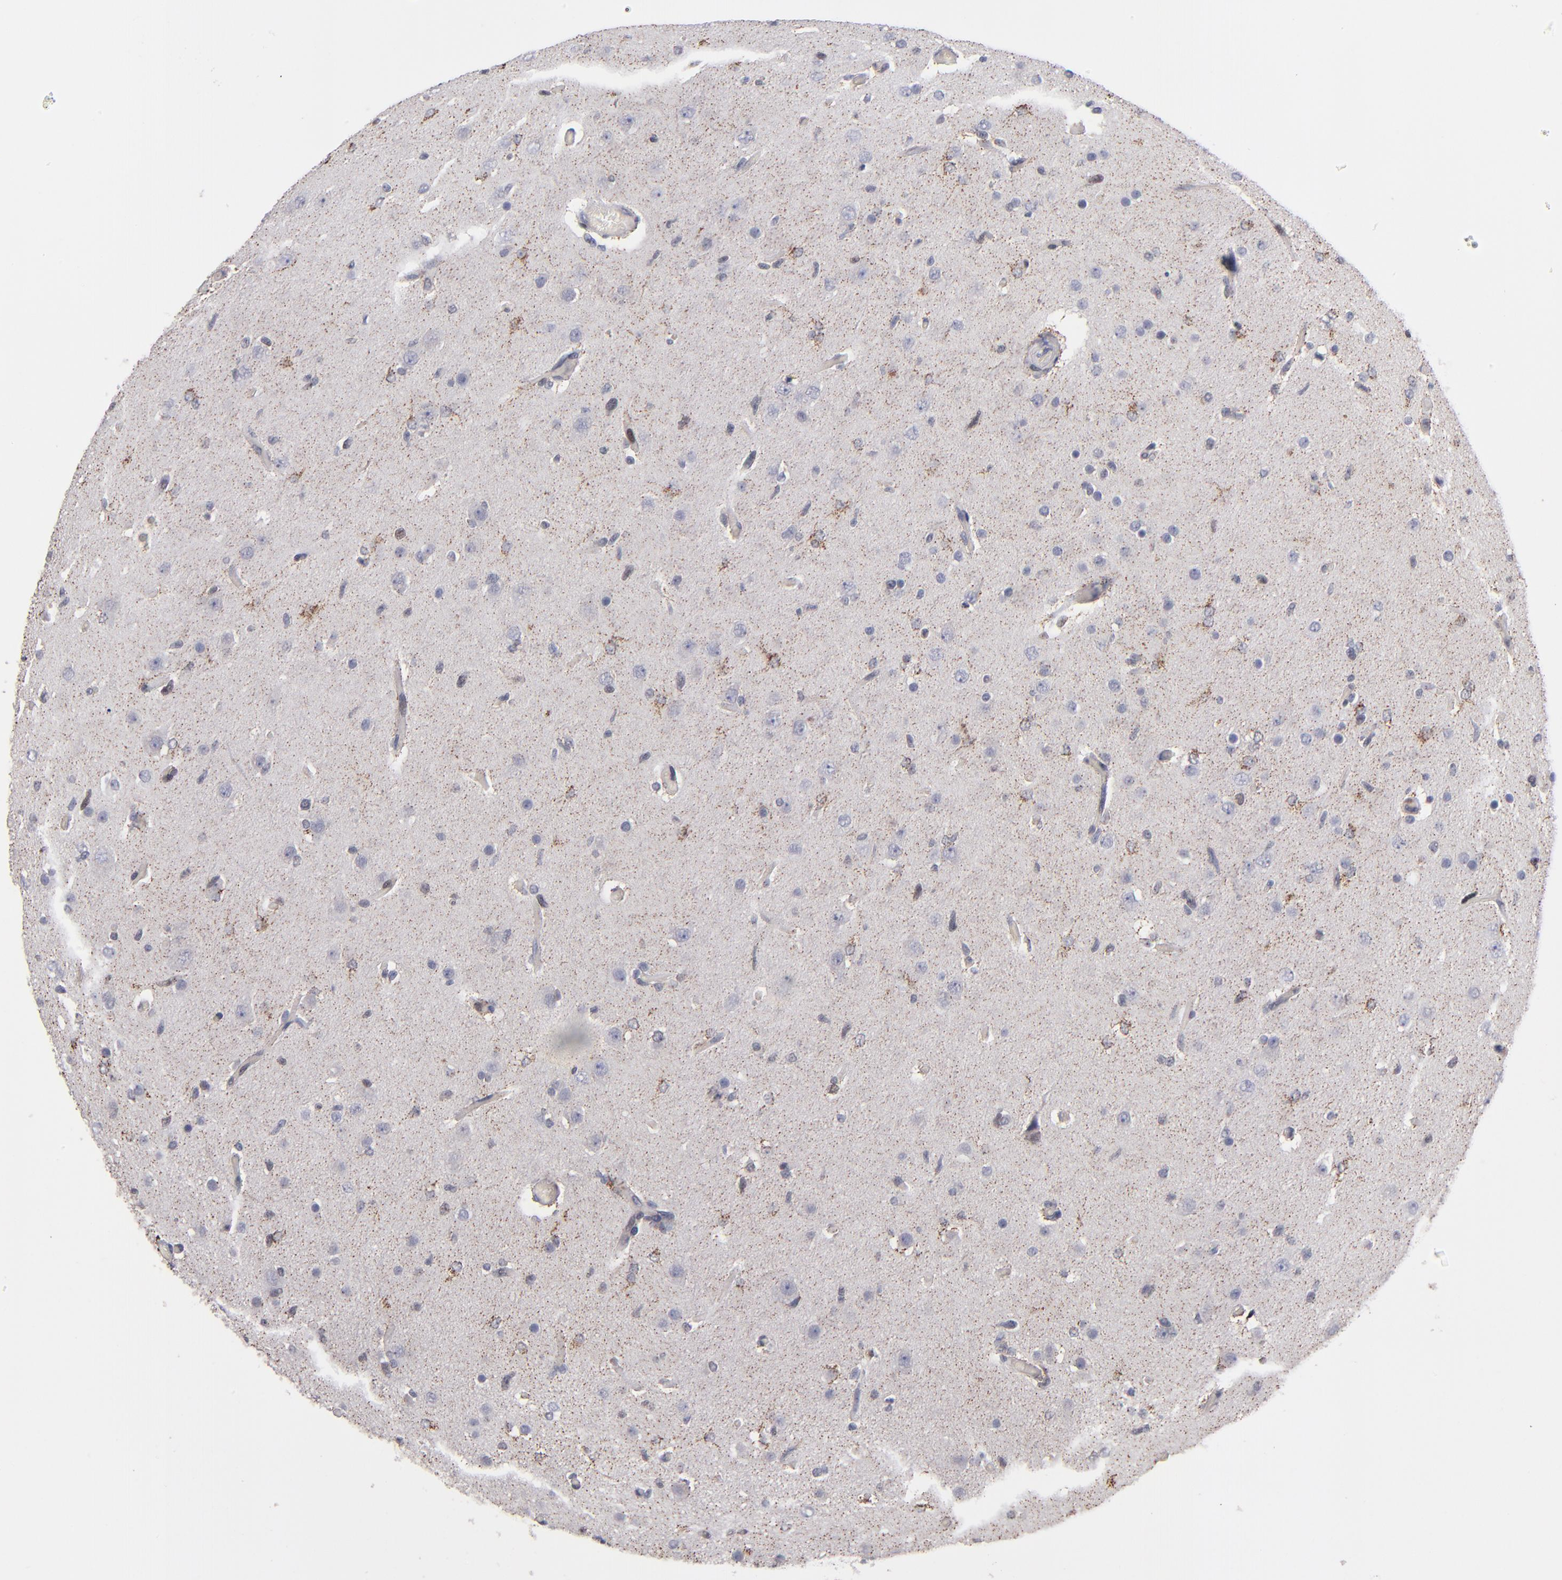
{"staining": {"intensity": "moderate", "quantity": "<25%", "location": "cytoplasmic/membranous"}, "tissue": "glioma", "cell_type": "Tumor cells", "image_type": "cancer", "snomed": [{"axis": "morphology", "description": "Glioma, malignant, High grade"}, {"axis": "topography", "description": "Brain"}], "caption": "Malignant high-grade glioma stained for a protein (brown) shows moderate cytoplasmic/membranous positive positivity in about <25% of tumor cells.", "gene": "ODF2", "patient": {"sex": "male", "age": 33}}